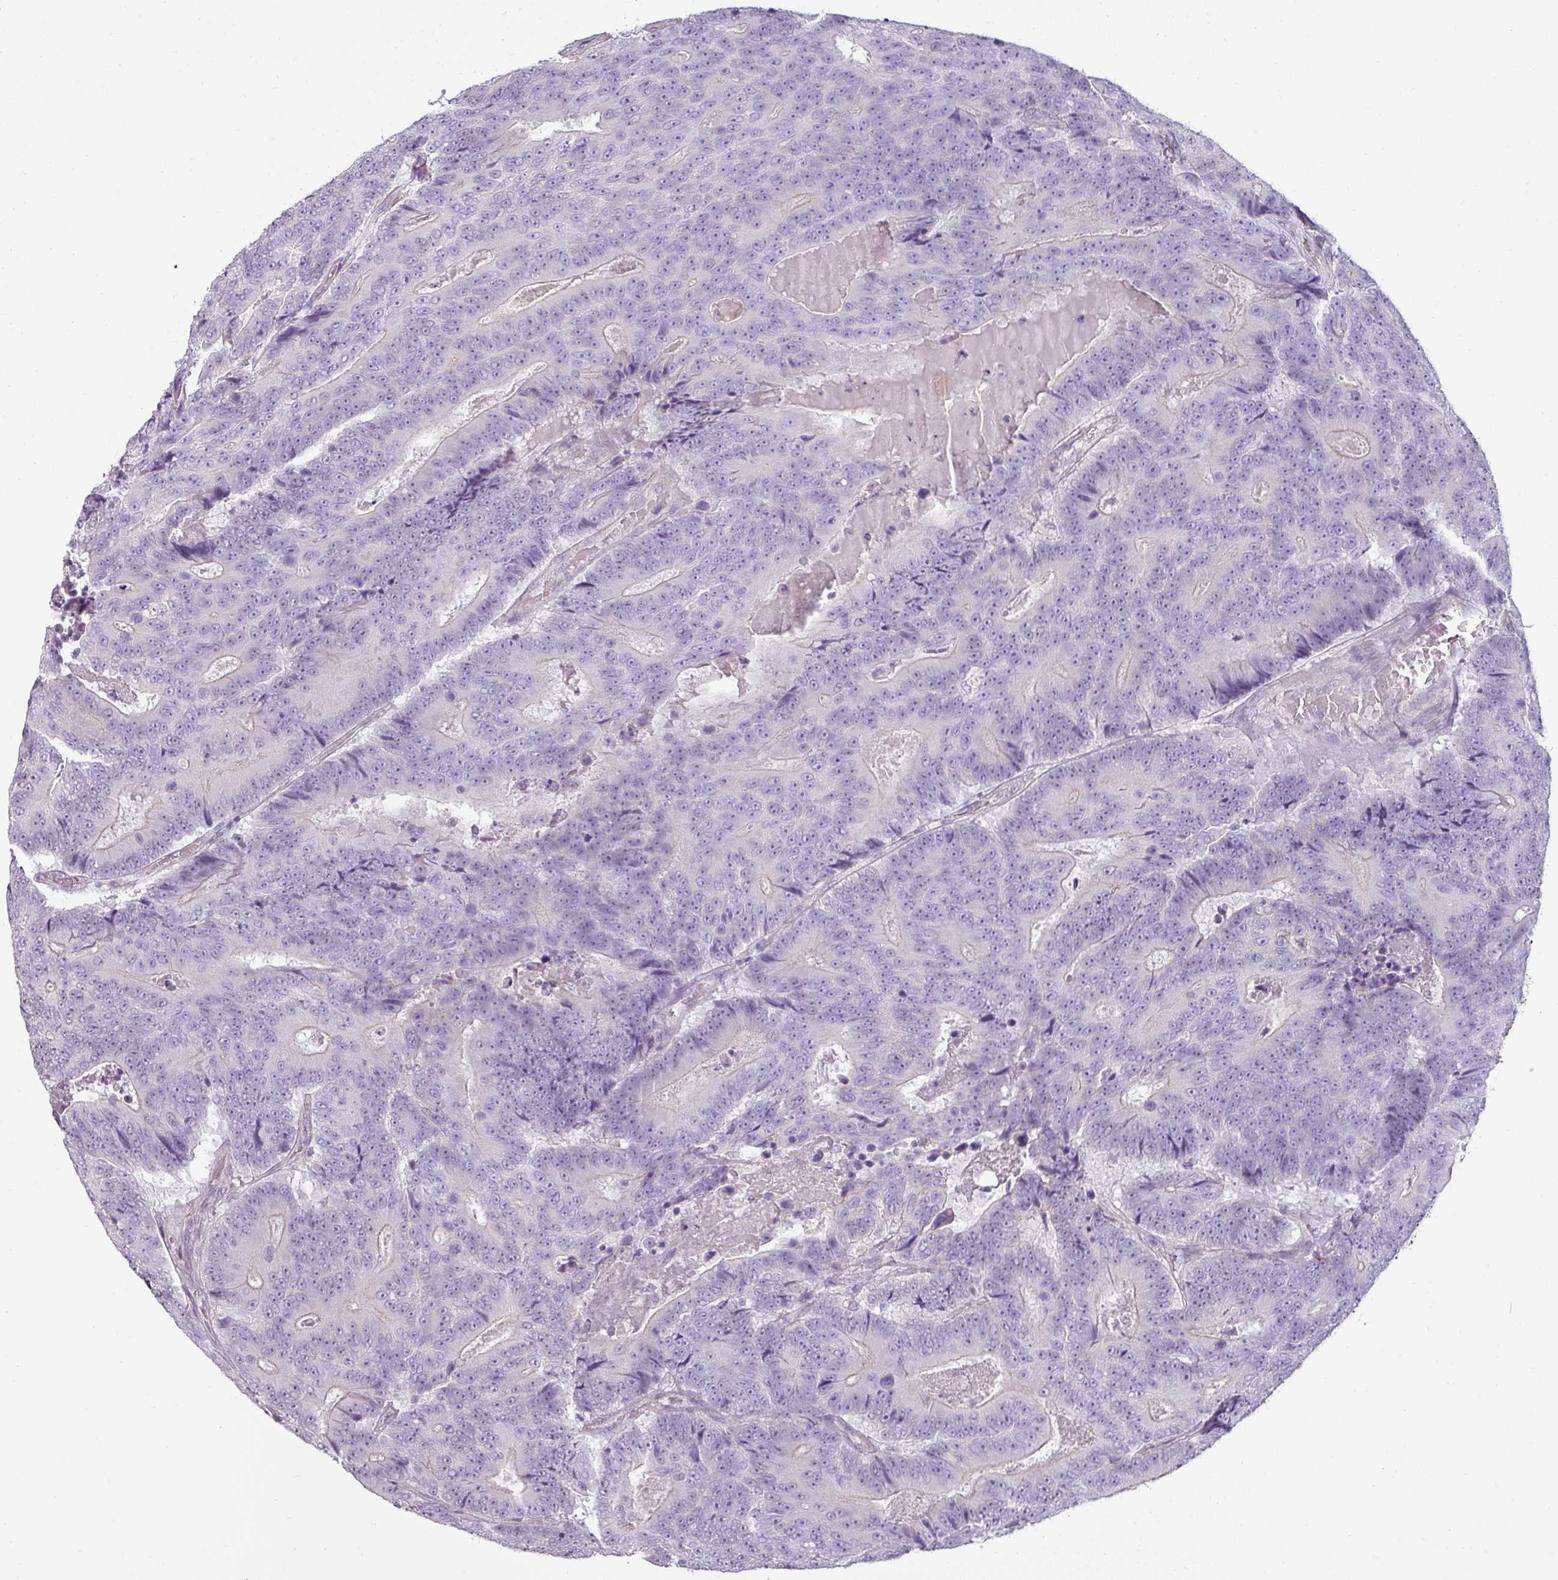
{"staining": {"intensity": "negative", "quantity": "none", "location": "none"}, "tissue": "colorectal cancer", "cell_type": "Tumor cells", "image_type": "cancer", "snomed": [{"axis": "morphology", "description": "Adenocarcinoma, NOS"}, {"axis": "topography", "description": "Colon"}], "caption": "Tumor cells show no significant expression in colorectal cancer (adenocarcinoma).", "gene": "ASB1", "patient": {"sex": "male", "age": 83}}